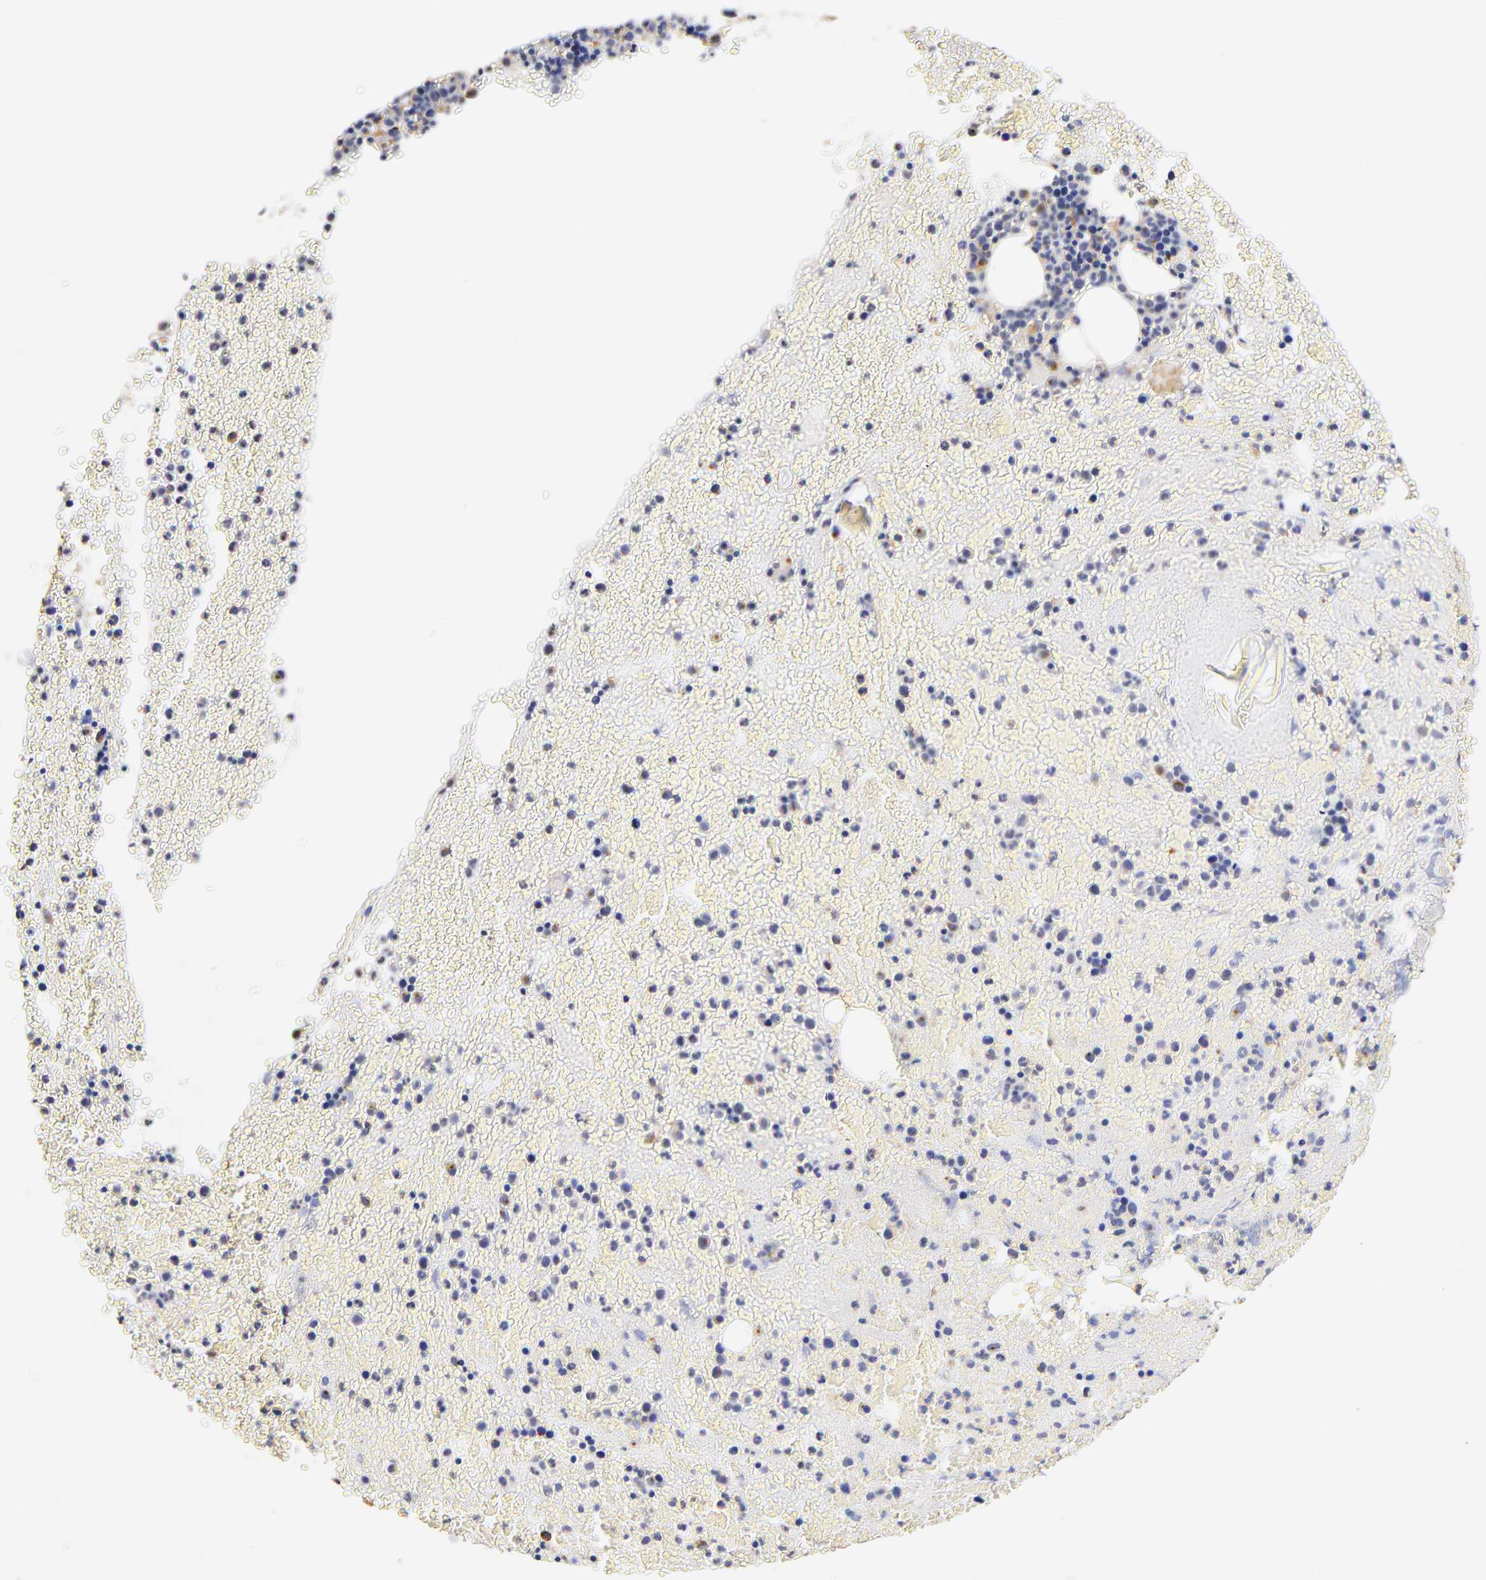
{"staining": {"intensity": "moderate", "quantity": "<25%", "location": "cytoplasmic/membranous"}, "tissue": "bone marrow", "cell_type": "Hematopoietic cells", "image_type": "normal", "snomed": [{"axis": "morphology", "description": "Normal tissue, NOS"}, {"axis": "topography", "description": "Bone marrow"}], "caption": "Moderate cytoplasmic/membranous positivity is appreciated in approximately <25% of hematopoietic cells in normal bone marrow. The protein of interest is stained brown, and the nuclei are stained in blue (DAB (3,3'-diaminobenzidine) IHC with brightfield microscopy, high magnification).", "gene": "FMNL3", "patient": {"sex": "female", "age": 53}}